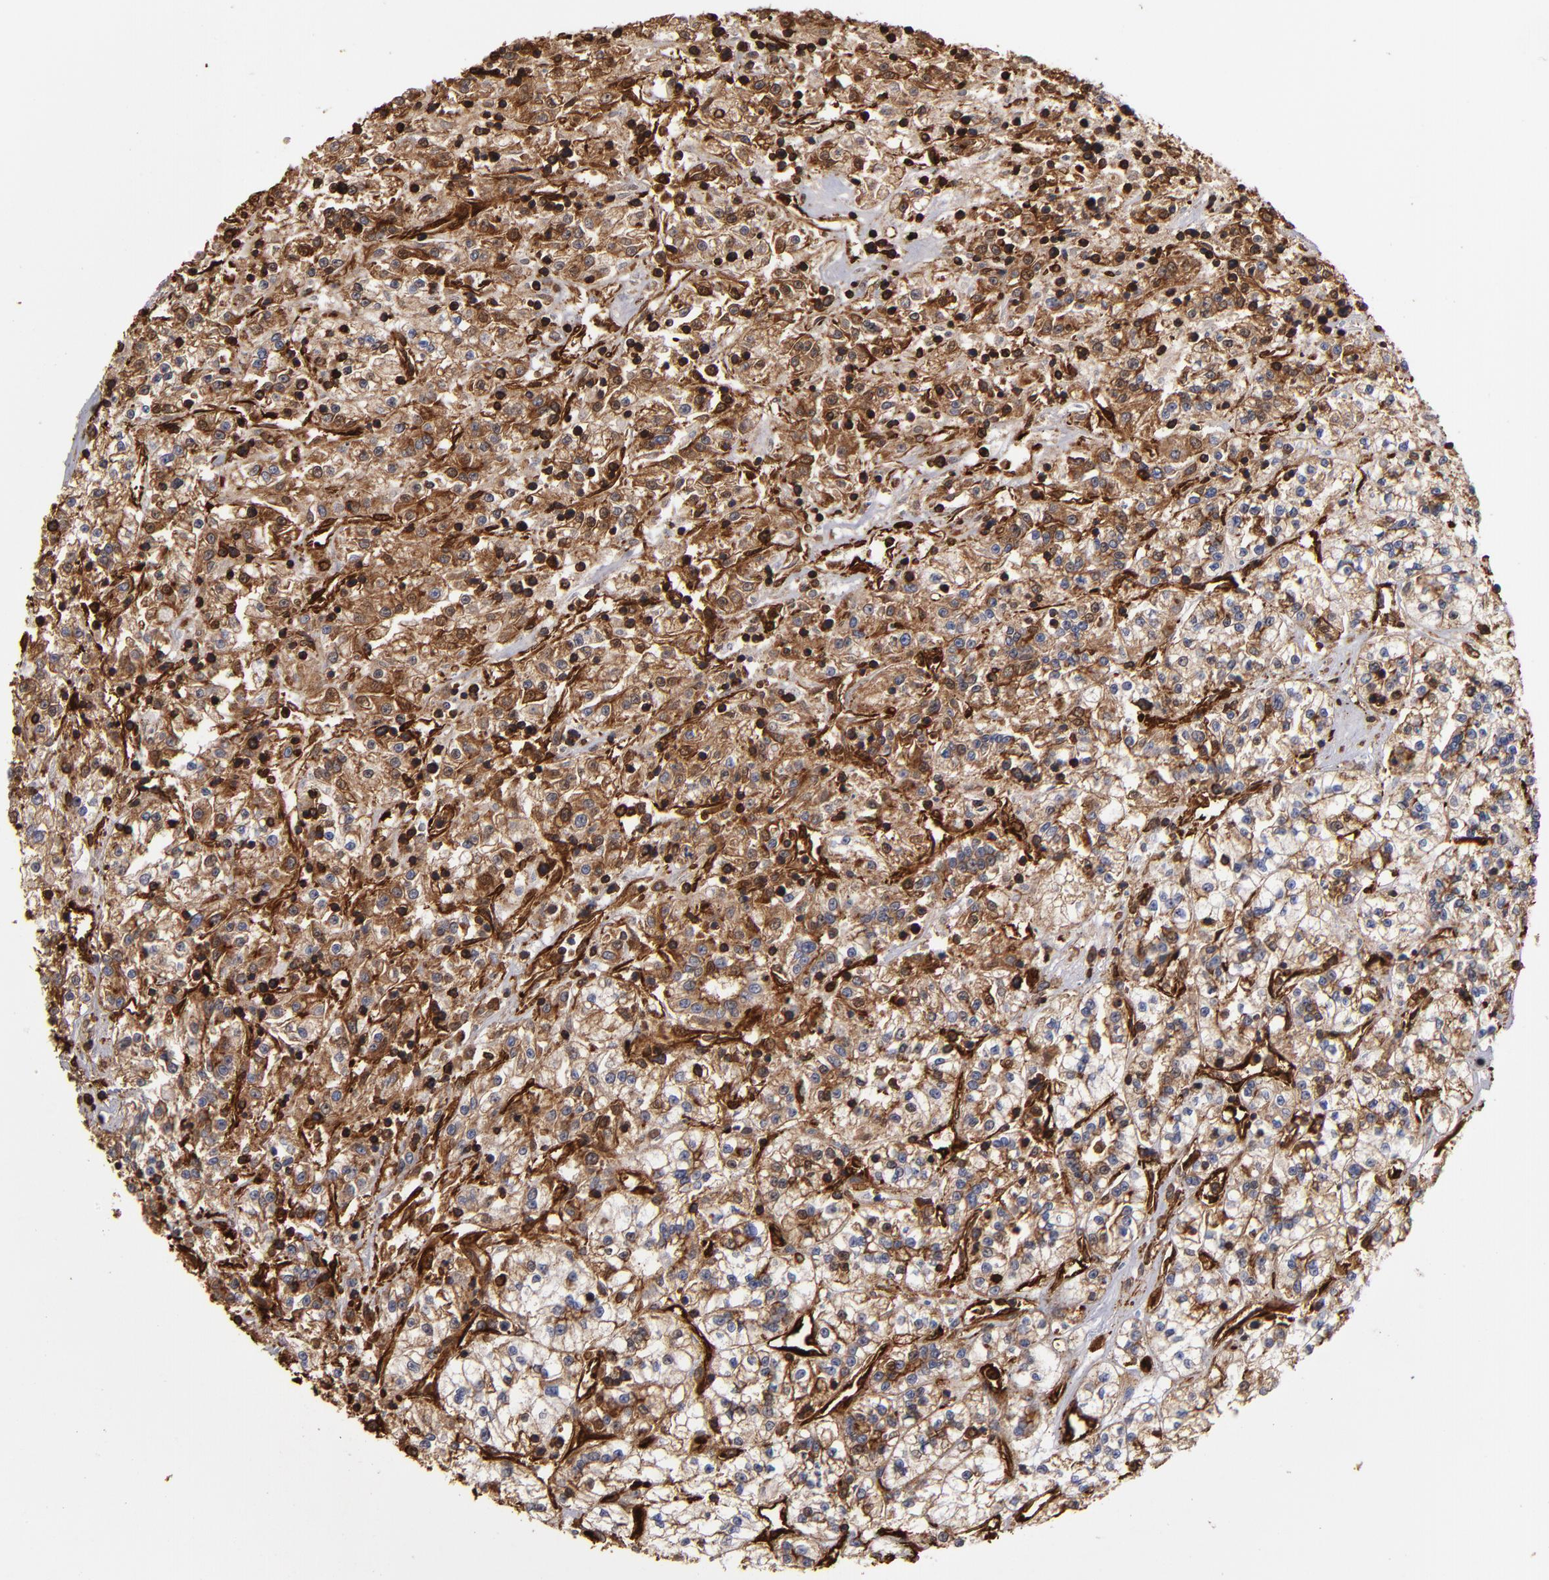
{"staining": {"intensity": "moderate", "quantity": ">75%", "location": "cytoplasmic/membranous"}, "tissue": "renal cancer", "cell_type": "Tumor cells", "image_type": "cancer", "snomed": [{"axis": "morphology", "description": "Adenocarcinoma, NOS"}, {"axis": "topography", "description": "Kidney"}], "caption": "Tumor cells display moderate cytoplasmic/membranous staining in about >75% of cells in renal cancer (adenocarcinoma).", "gene": "ACTN4", "patient": {"sex": "female", "age": 76}}